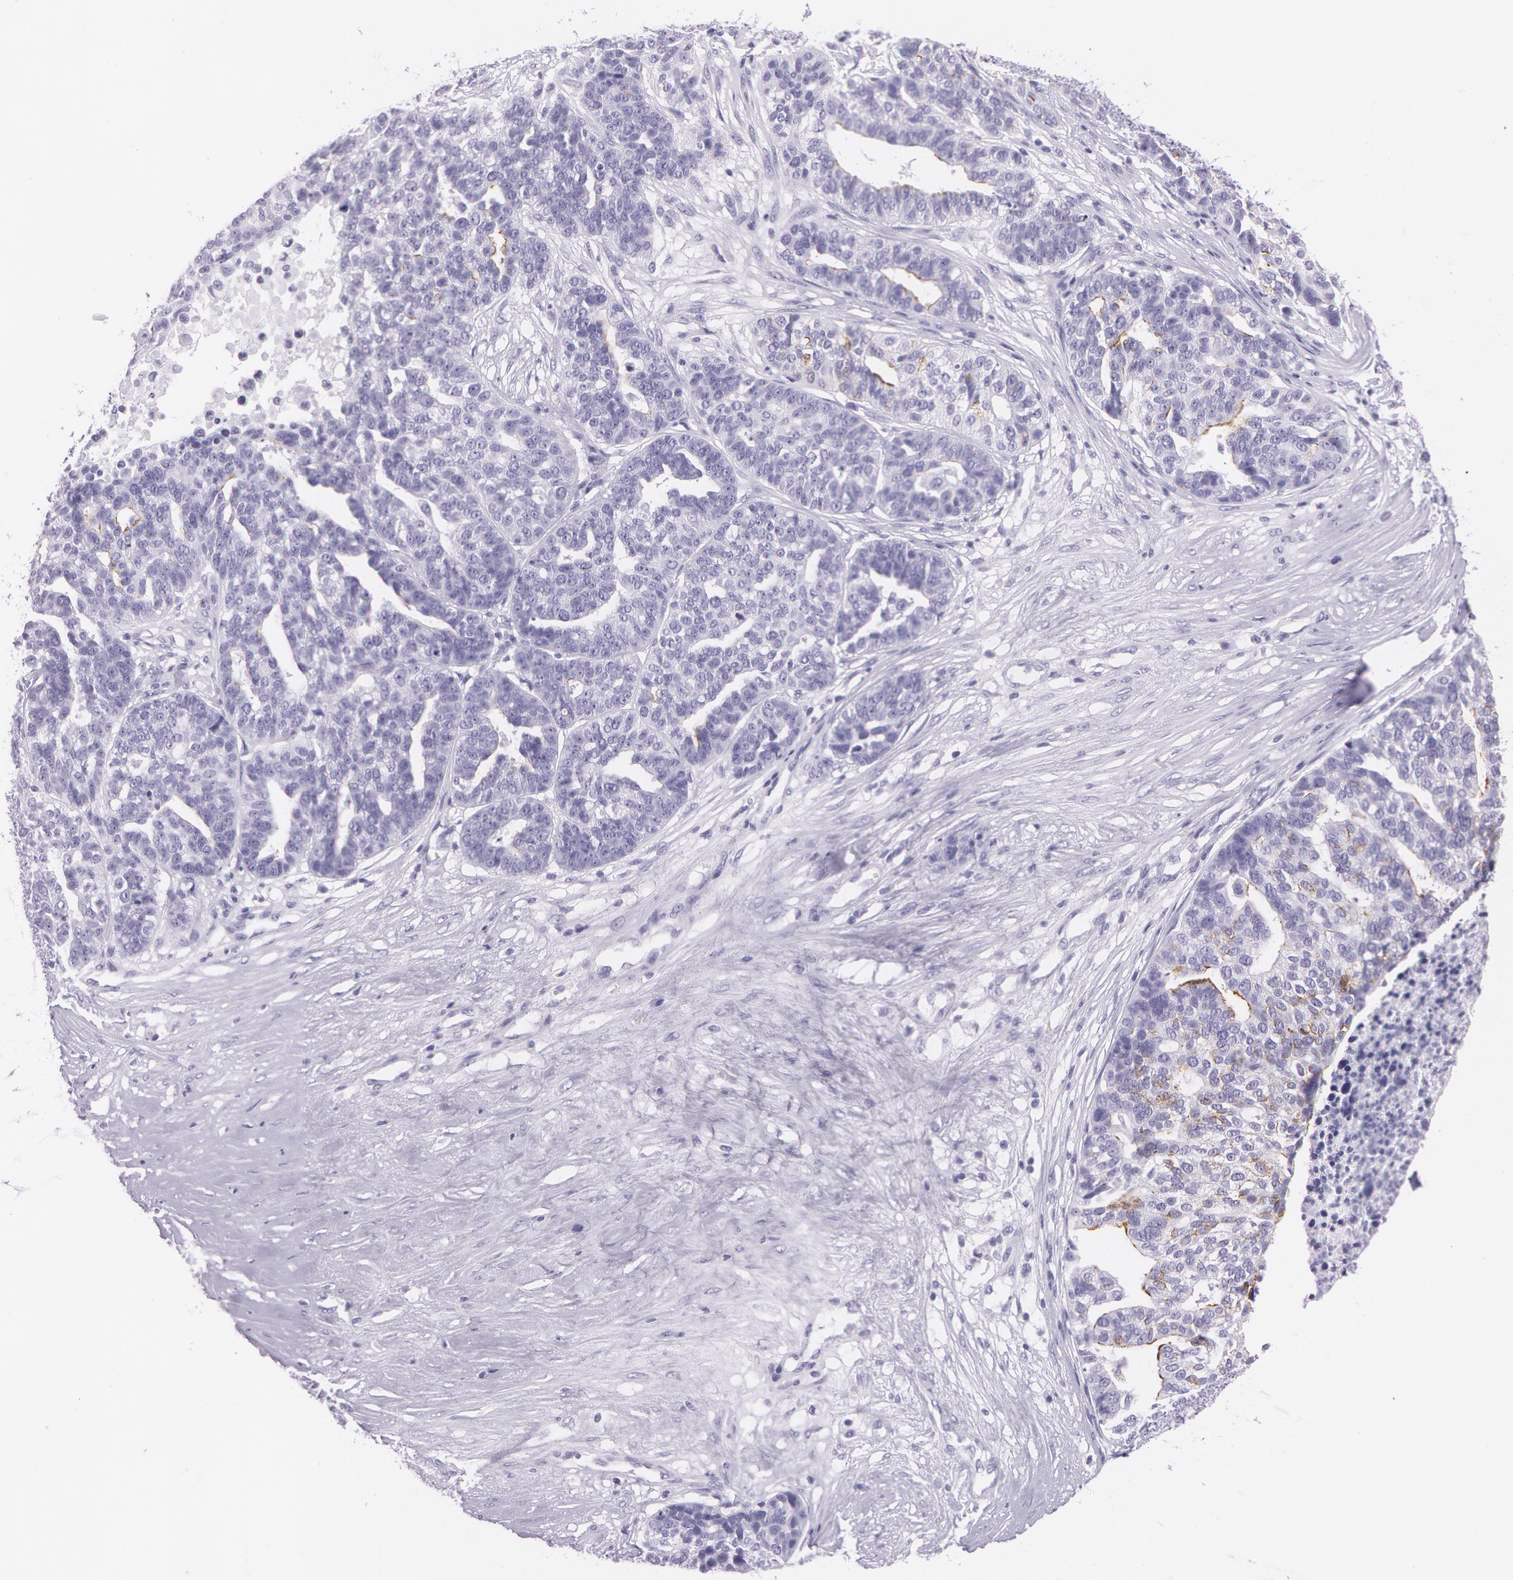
{"staining": {"intensity": "moderate", "quantity": "25%-75%", "location": "cytoplasmic/membranous,nuclear"}, "tissue": "ovarian cancer", "cell_type": "Tumor cells", "image_type": "cancer", "snomed": [{"axis": "morphology", "description": "Cystadenocarcinoma, serous, NOS"}, {"axis": "topography", "description": "Ovary"}], "caption": "There is medium levels of moderate cytoplasmic/membranous and nuclear expression in tumor cells of serous cystadenocarcinoma (ovarian), as demonstrated by immunohistochemical staining (brown color).", "gene": "SNCG", "patient": {"sex": "female", "age": 59}}